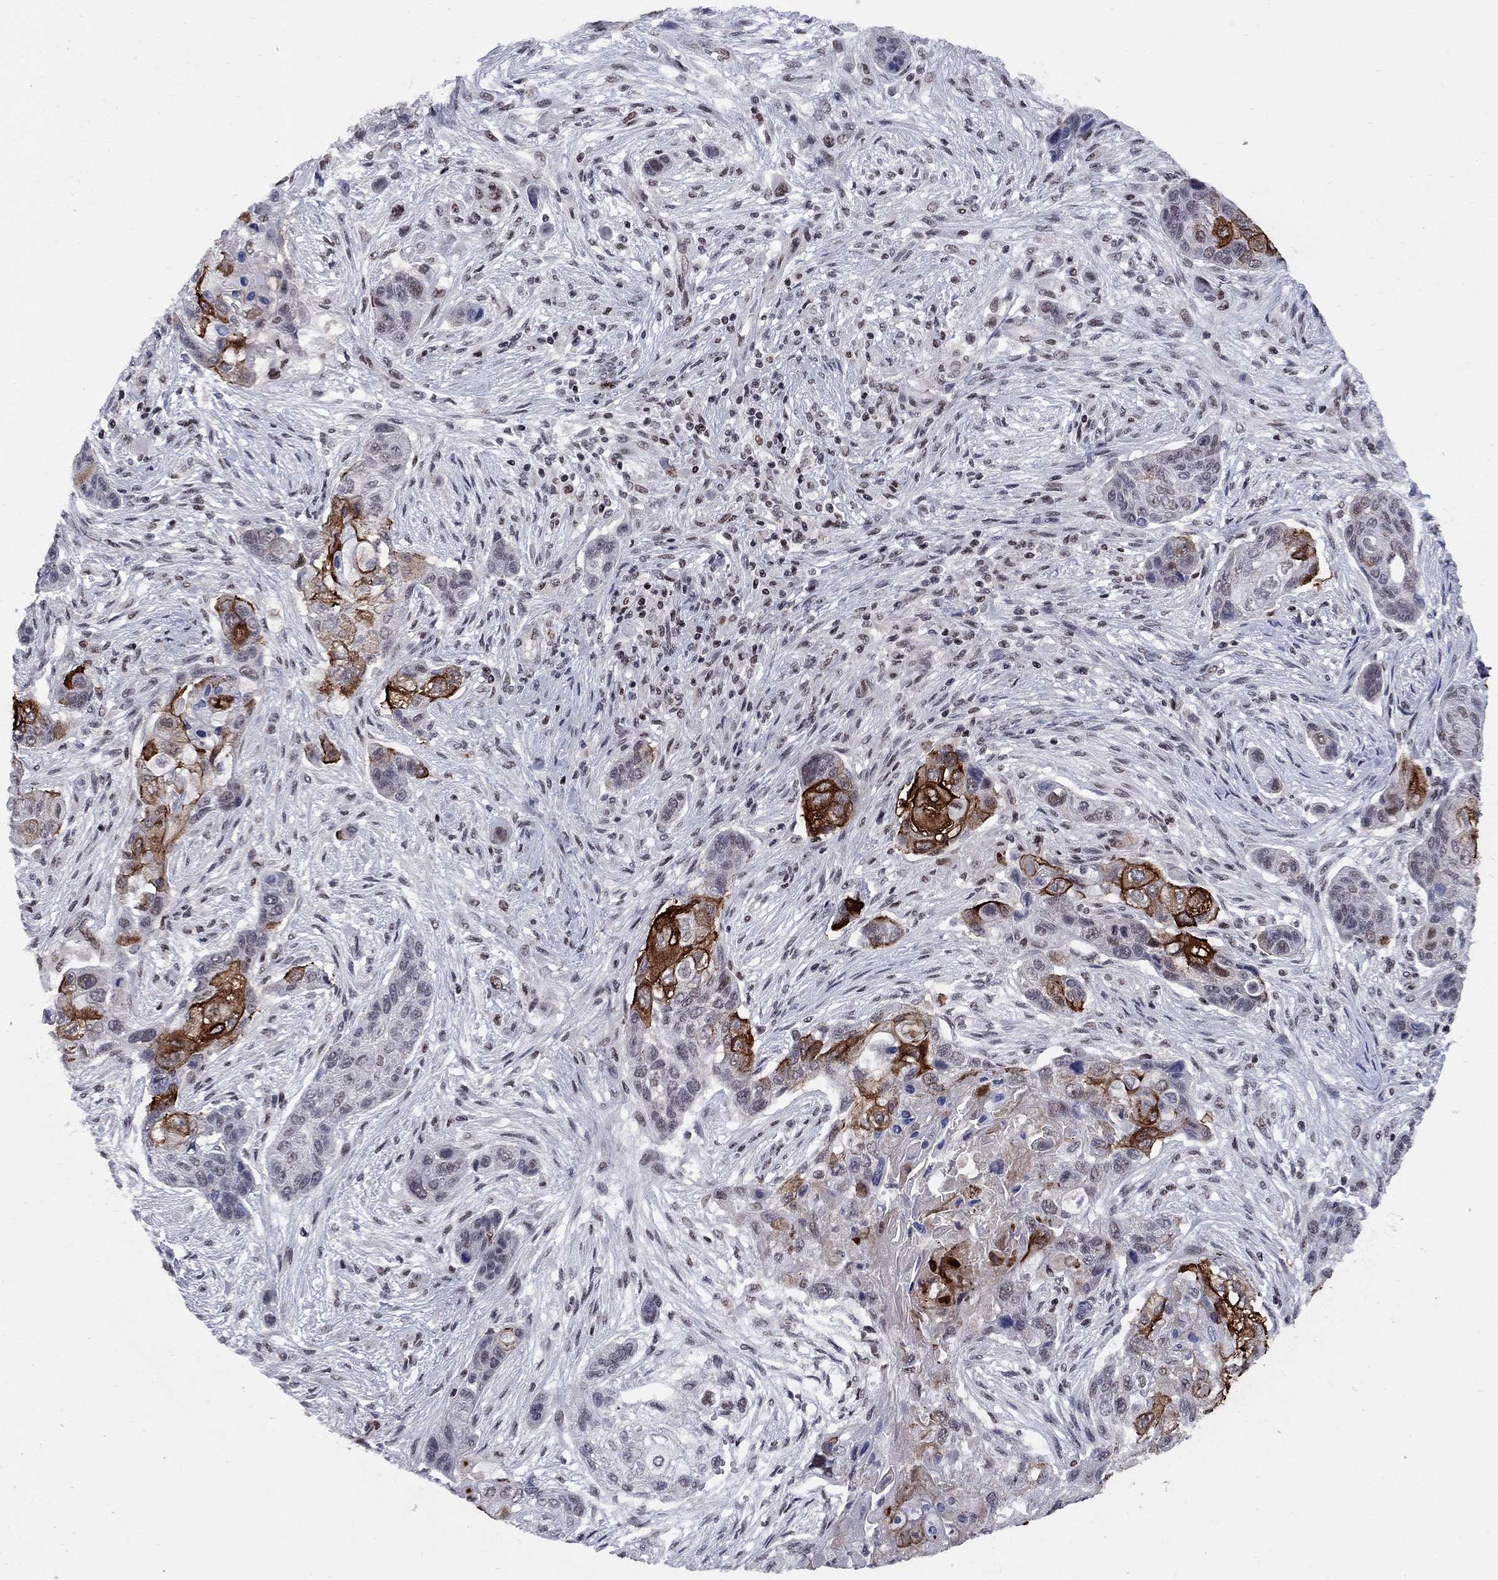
{"staining": {"intensity": "strong", "quantity": "<25%", "location": "cytoplasmic/membranous"}, "tissue": "lung cancer", "cell_type": "Tumor cells", "image_type": "cancer", "snomed": [{"axis": "morphology", "description": "Squamous cell carcinoma, NOS"}, {"axis": "topography", "description": "Lung"}], "caption": "There is medium levels of strong cytoplasmic/membranous expression in tumor cells of lung squamous cell carcinoma, as demonstrated by immunohistochemical staining (brown color).", "gene": "TAF9", "patient": {"sex": "male", "age": 69}}